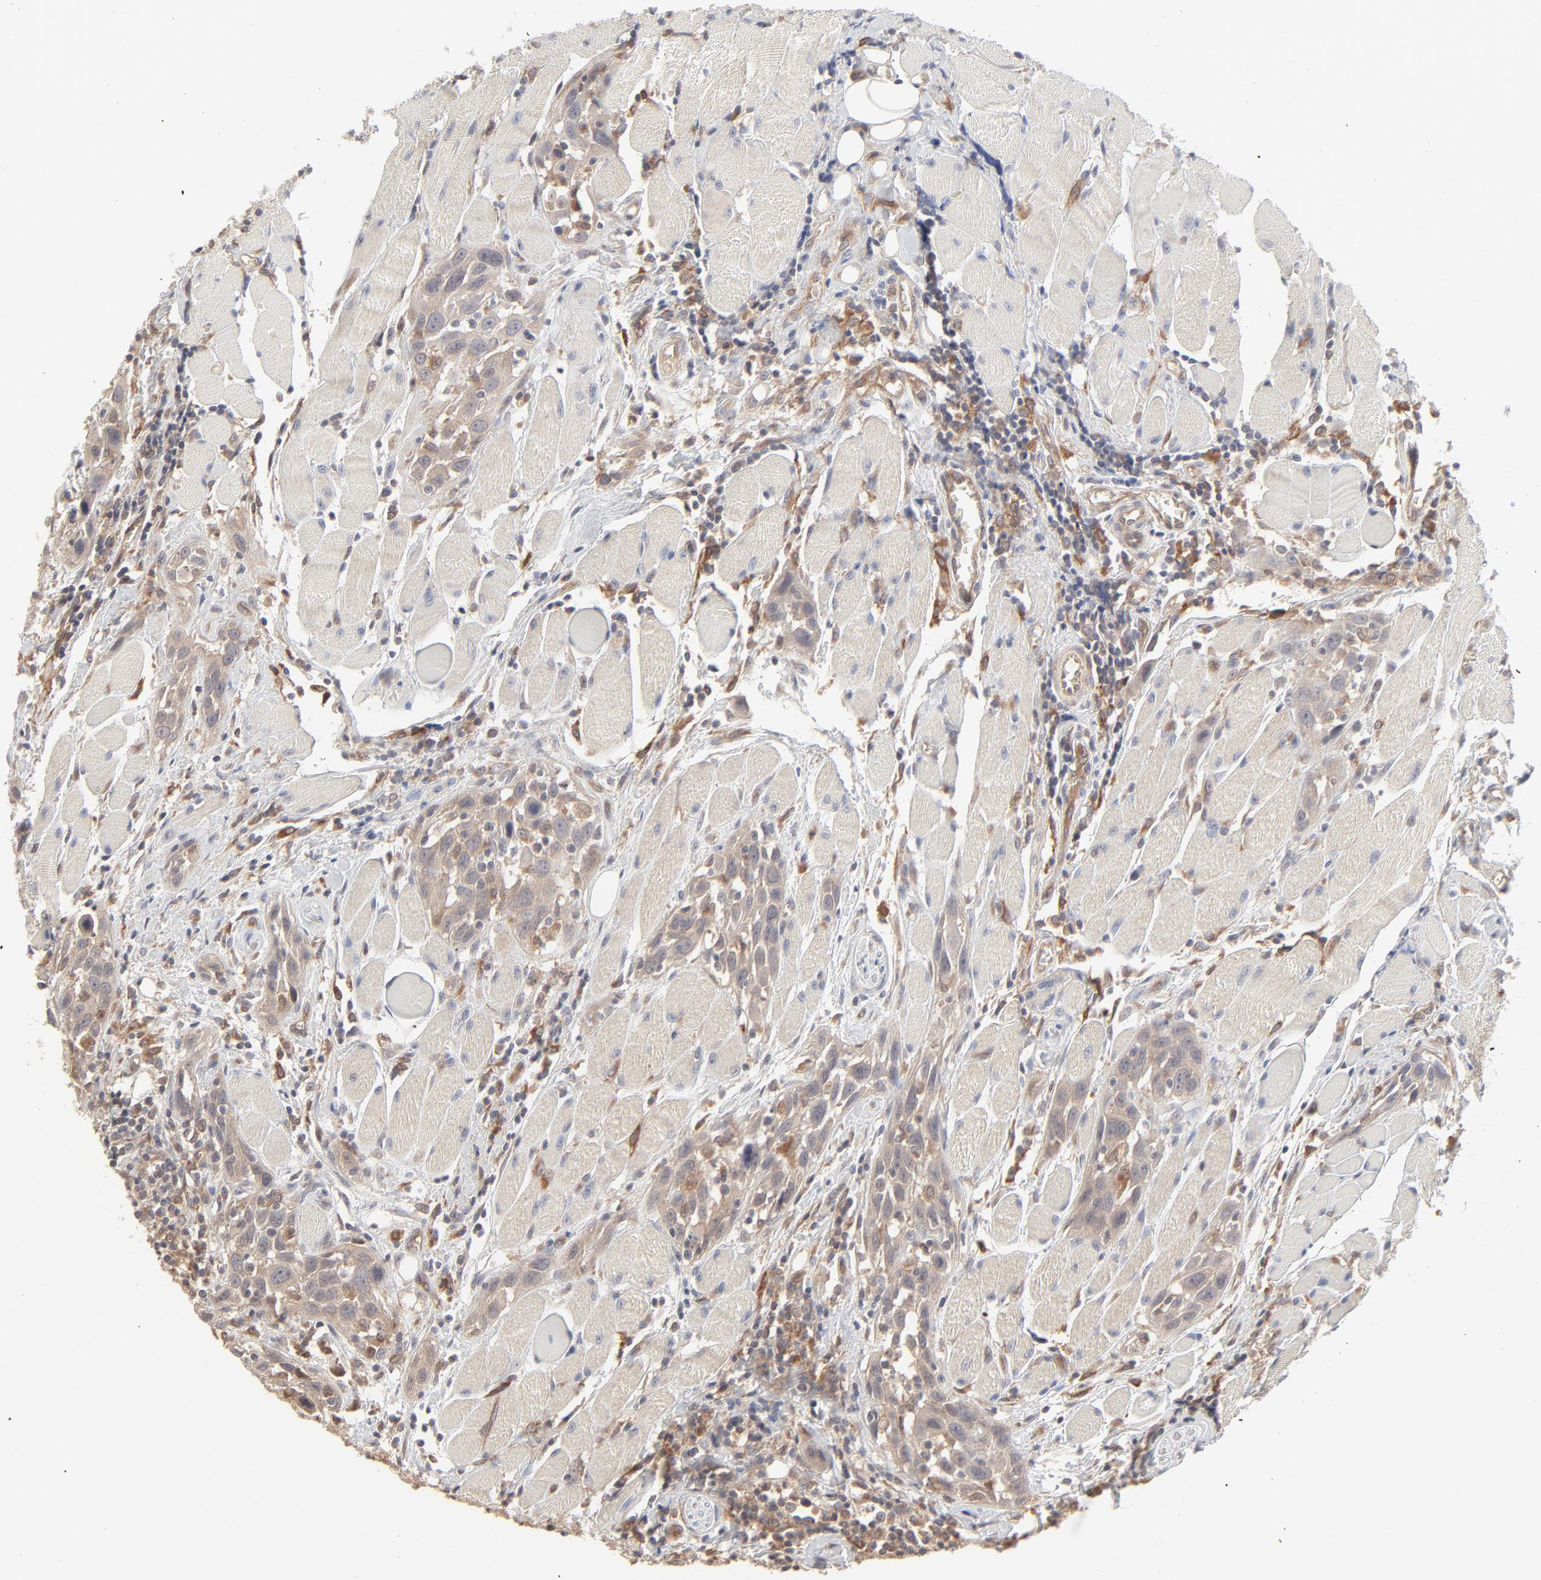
{"staining": {"intensity": "moderate", "quantity": ">75%", "location": "cytoplasmic/membranous"}, "tissue": "head and neck cancer", "cell_type": "Tumor cells", "image_type": "cancer", "snomed": [{"axis": "morphology", "description": "Squamous cell carcinoma, NOS"}, {"axis": "topography", "description": "Oral tissue"}, {"axis": "topography", "description": "Head-Neck"}], "caption": "A histopathology image of human head and neck cancer stained for a protein reveals moderate cytoplasmic/membranous brown staining in tumor cells.", "gene": "RAB5C", "patient": {"sex": "female", "age": 50}}